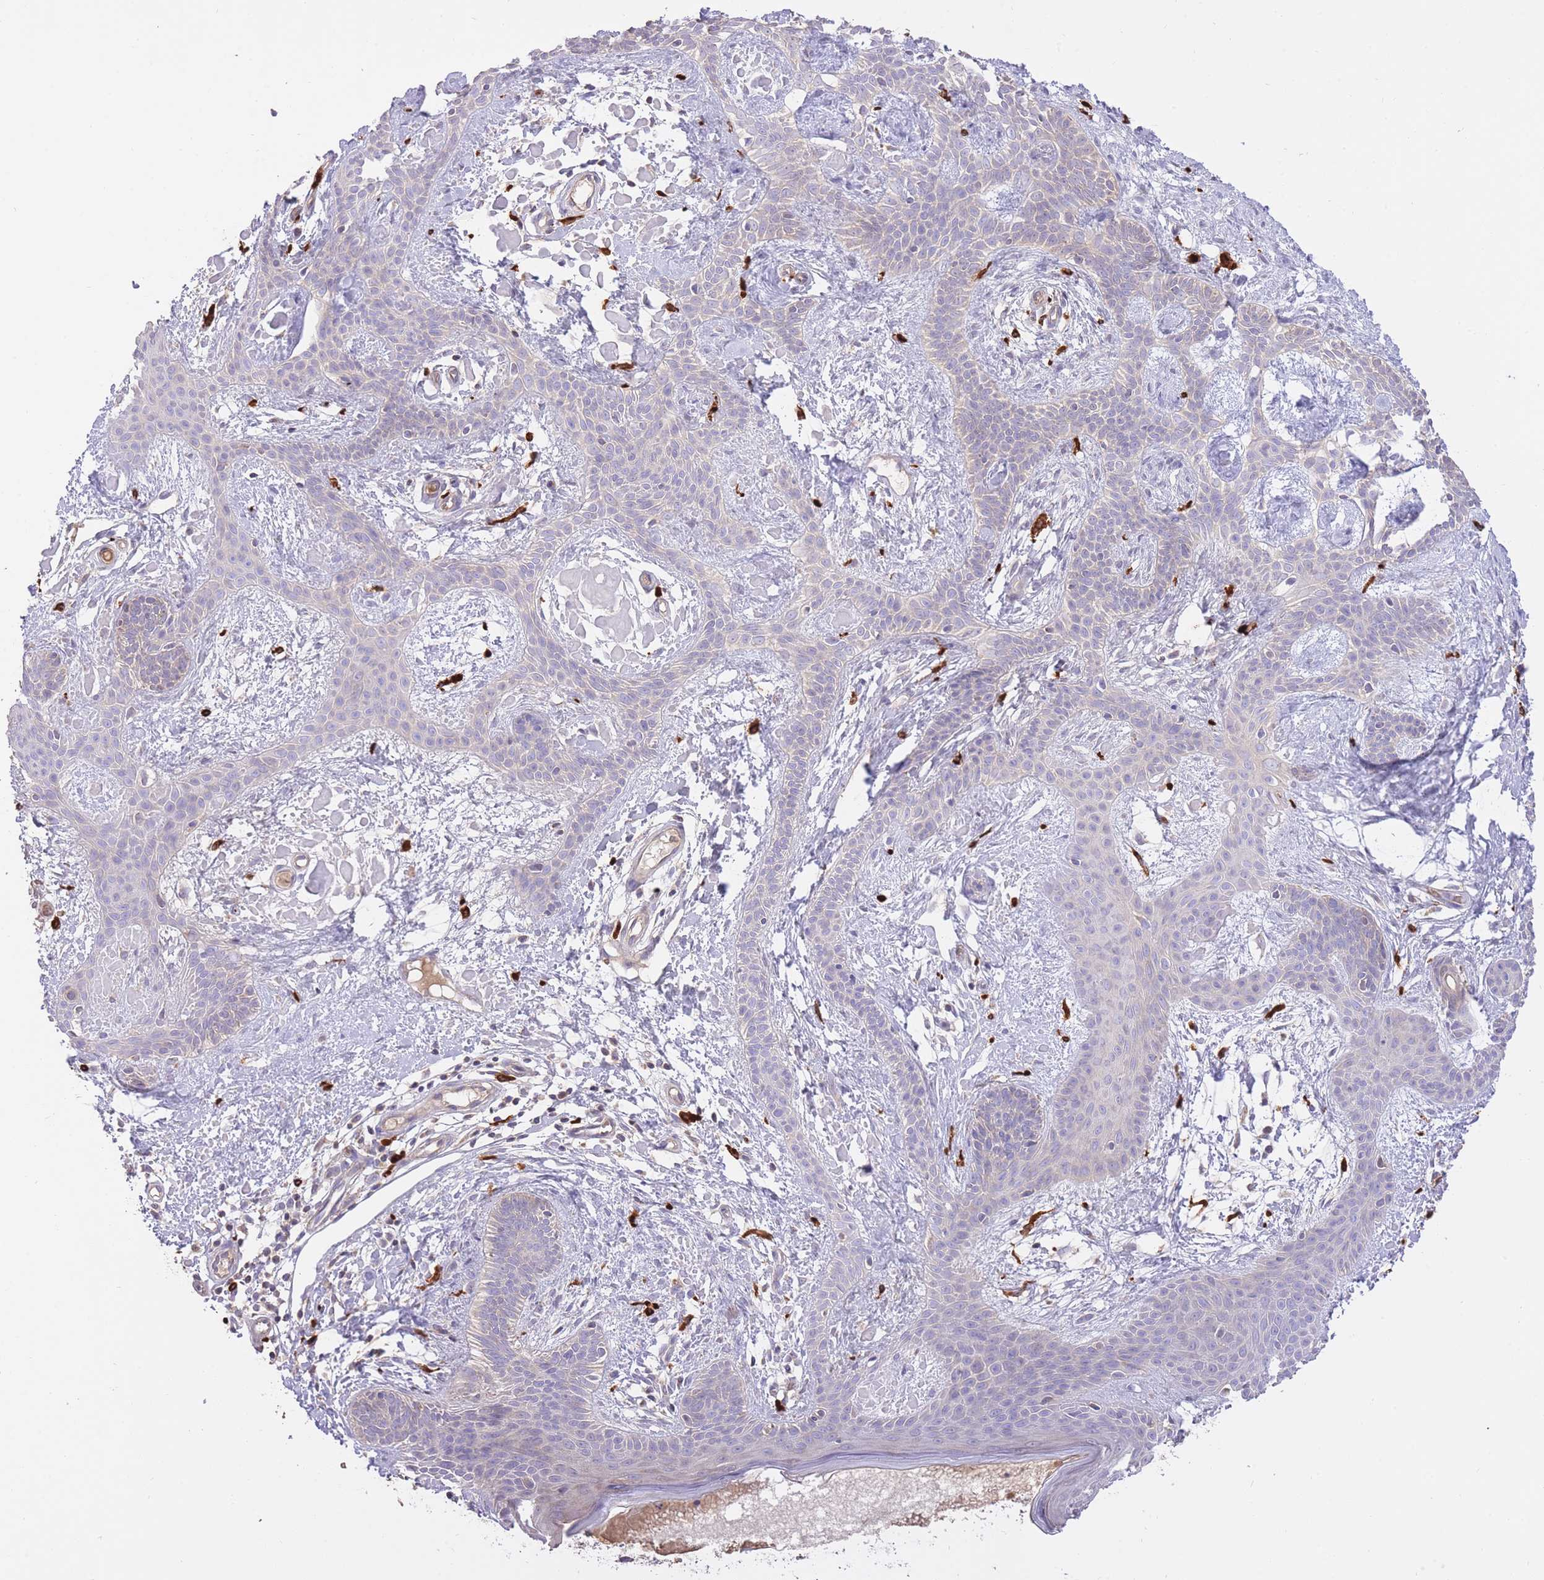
{"staining": {"intensity": "negative", "quantity": "none", "location": "none"}, "tissue": "skin cancer", "cell_type": "Tumor cells", "image_type": "cancer", "snomed": [{"axis": "morphology", "description": "Basal cell carcinoma"}, {"axis": "topography", "description": "Skin"}], "caption": "Photomicrograph shows no significant protein staining in tumor cells of skin basal cell carcinoma. (Stains: DAB (3,3'-diaminobenzidine) IHC with hematoxylin counter stain, Microscopy: brightfield microscopy at high magnification).", "gene": "PREP", "patient": {"sex": "male", "age": 78}}